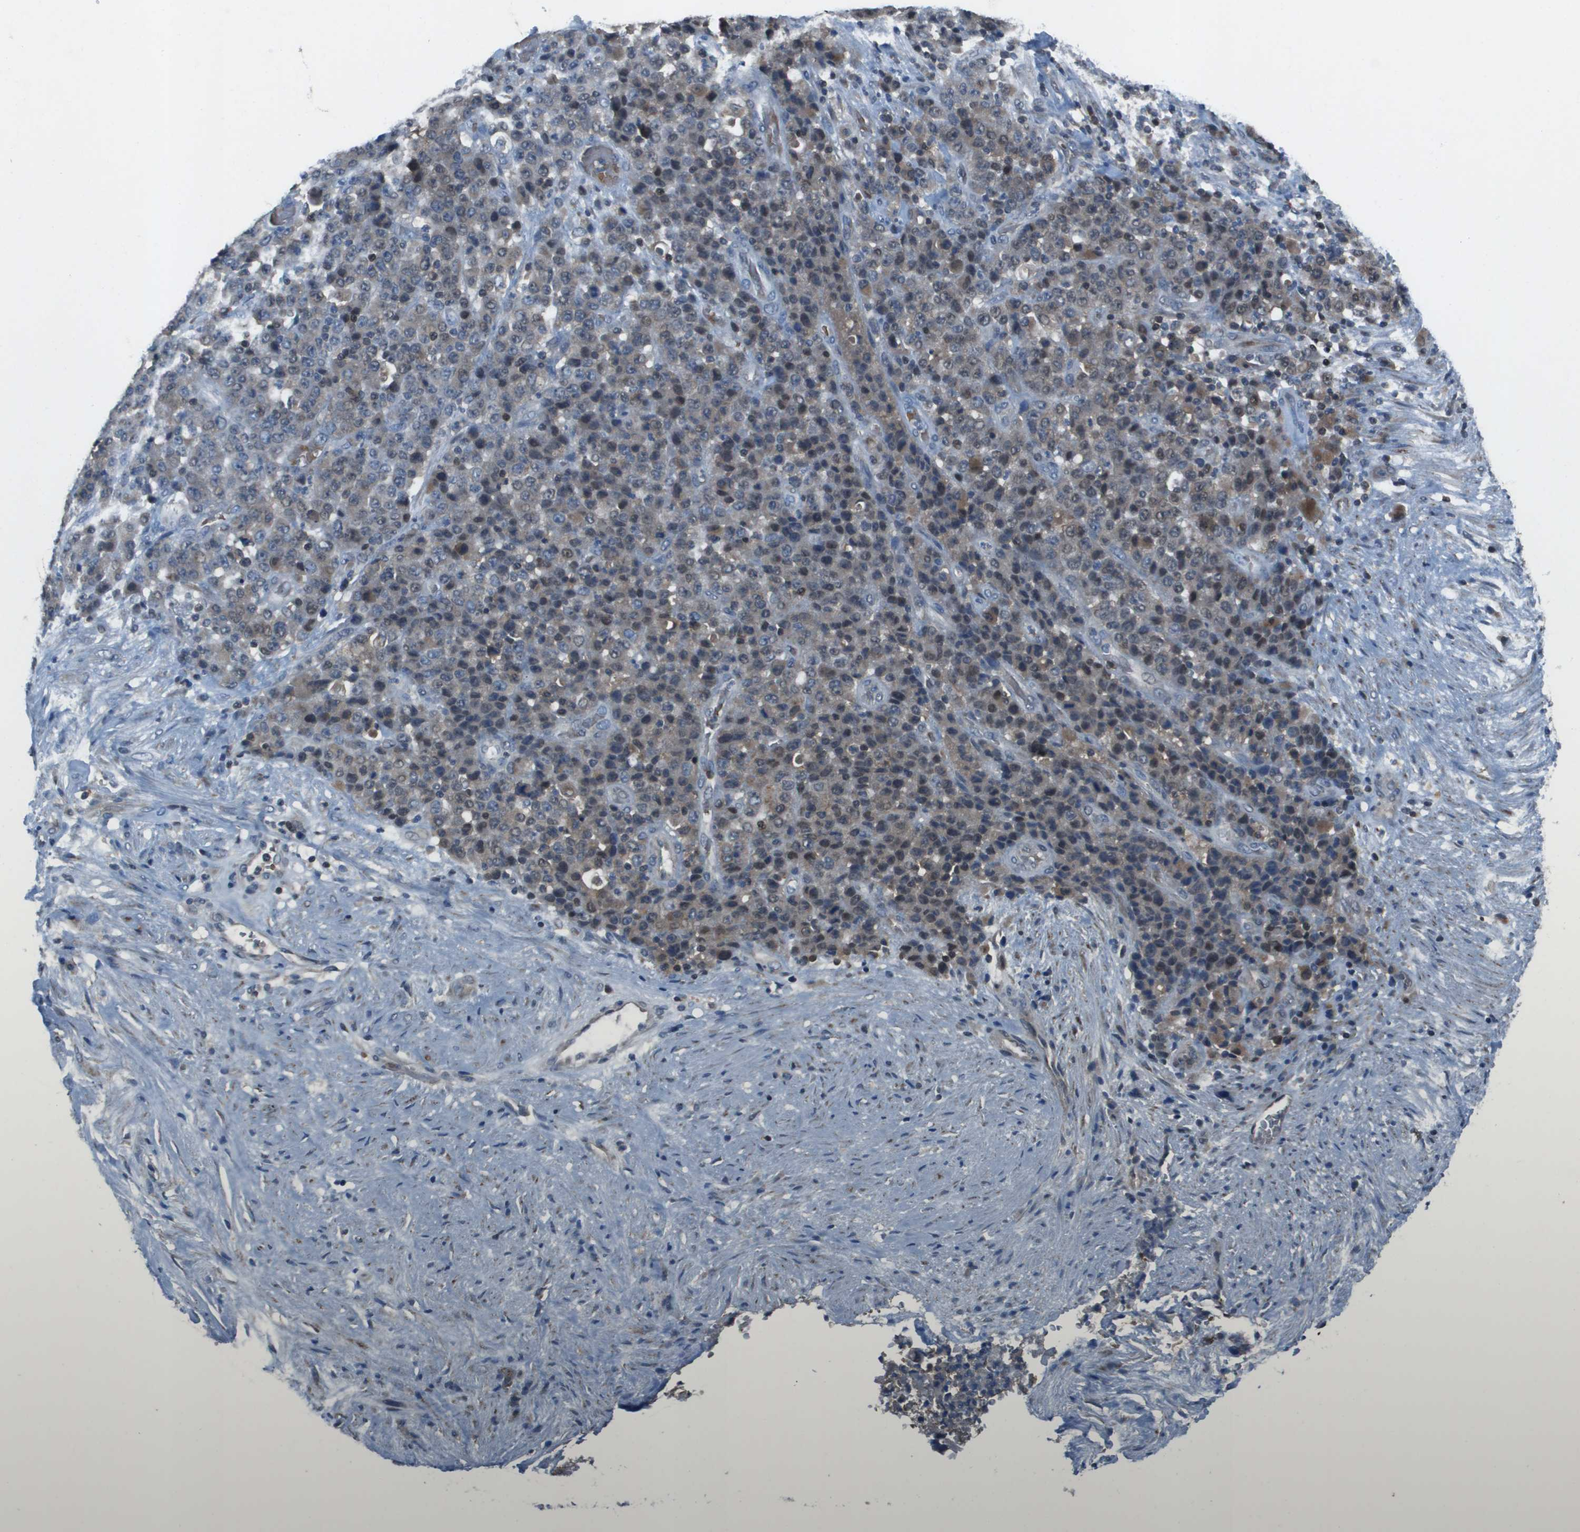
{"staining": {"intensity": "weak", "quantity": "25%-75%", "location": "cytoplasmic/membranous,nuclear"}, "tissue": "stomach cancer", "cell_type": "Tumor cells", "image_type": "cancer", "snomed": [{"axis": "morphology", "description": "Adenocarcinoma, NOS"}, {"axis": "topography", "description": "Stomach"}], "caption": "Immunohistochemistry (IHC) micrograph of neoplastic tissue: stomach cancer stained using immunohistochemistry (IHC) reveals low levels of weak protein expression localized specifically in the cytoplasmic/membranous and nuclear of tumor cells, appearing as a cytoplasmic/membranous and nuclear brown color.", "gene": "CAMK4", "patient": {"sex": "female", "age": 73}}